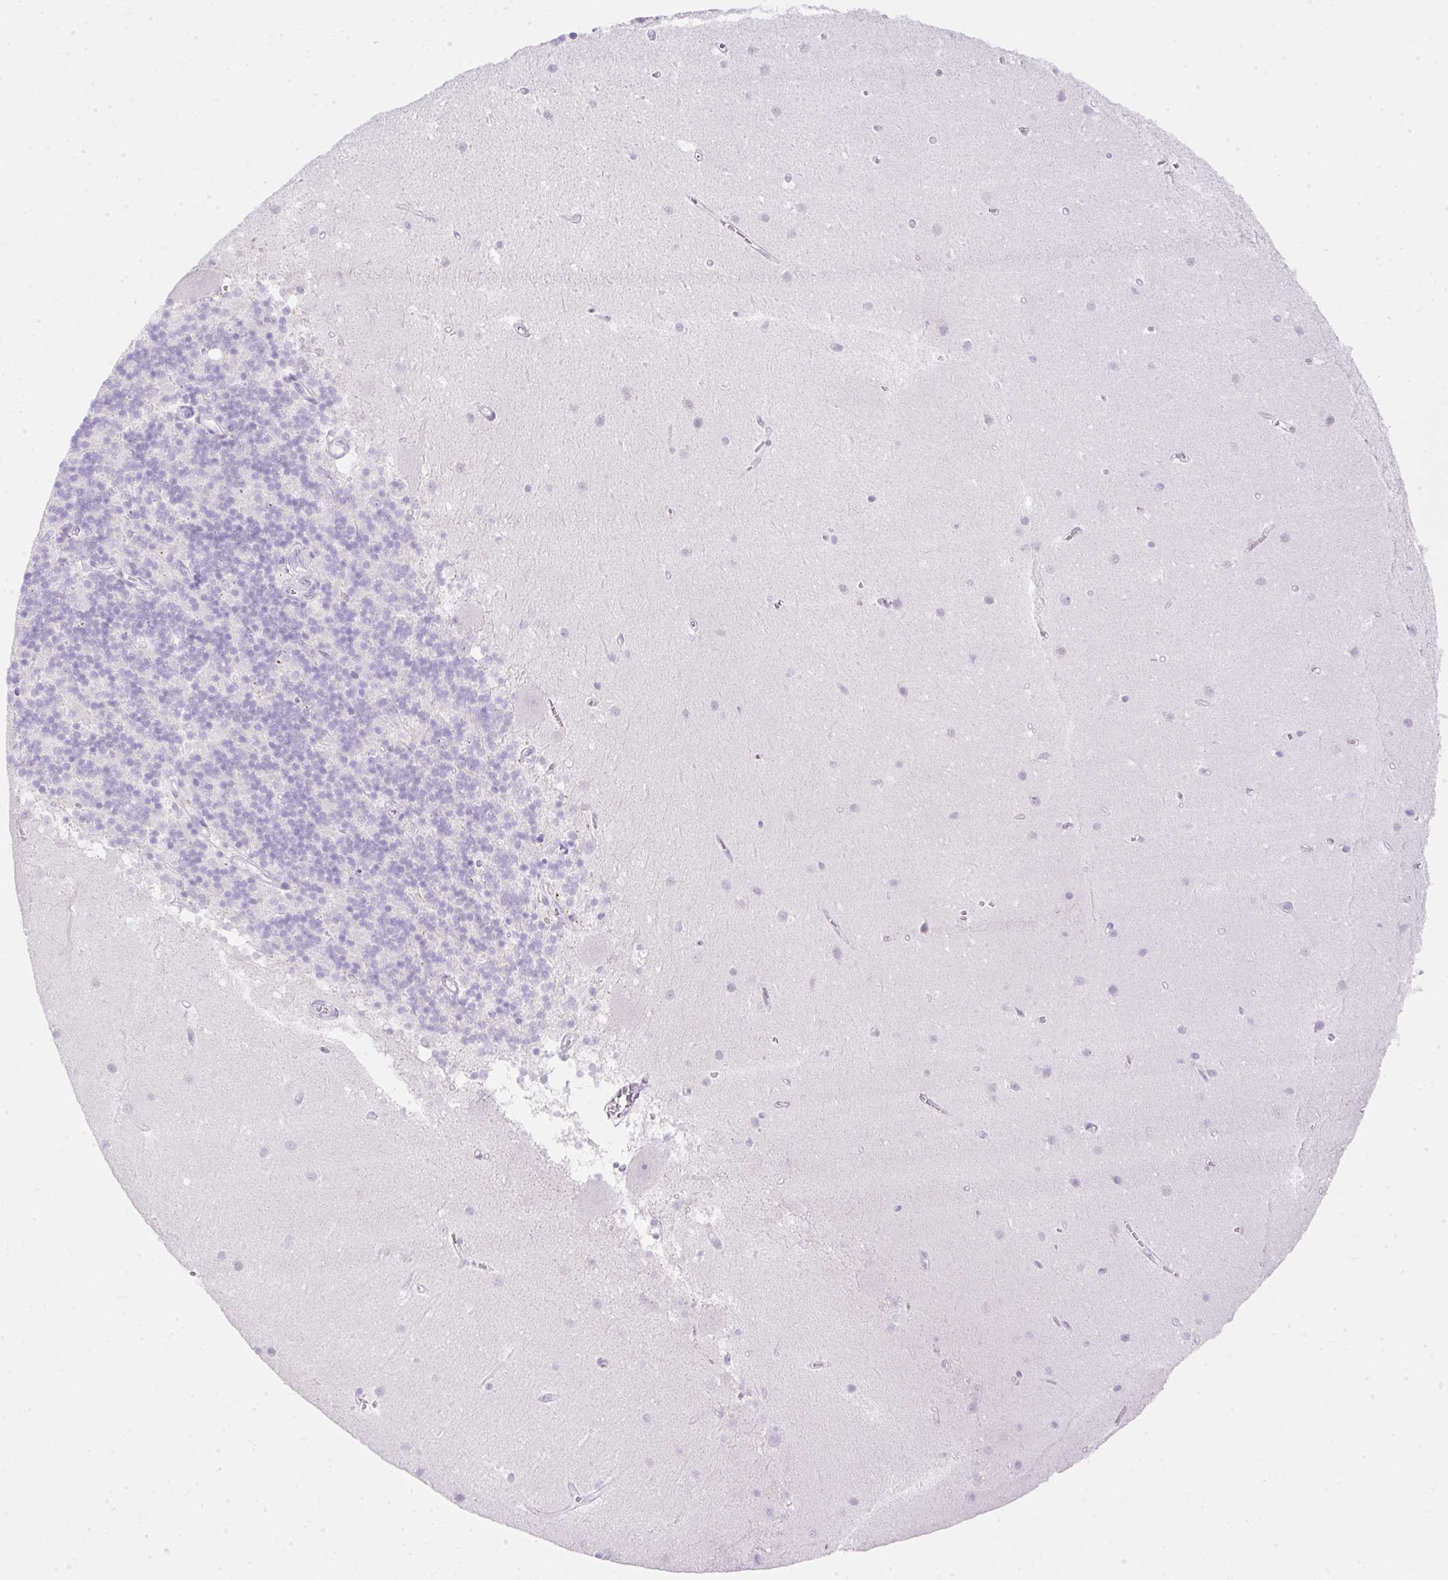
{"staining": {"intensity": "negative", "quantity": "none", "location": "none"}, "tissue": "cerebellum", "cell_type": "Cells in granular layer", "image_type": "normal", "snomed": [{"axis": "morphology", "description": "Normal tissue, NOS"}, {"axis": "topography", "description": "Cerebellum"}], "caption": "High magnification brightfield microscopy of unremarkable cerebellum stained with DAB (brown) and counterstained with hematoxylin (blue): cells in granular layer show no significant staining. The staining is performed using DAB brown chromogen with nuclei counter-stained in using hematoxylin.", "gene": "CDX1", "patient": {"sex": "male", "age": 54}}